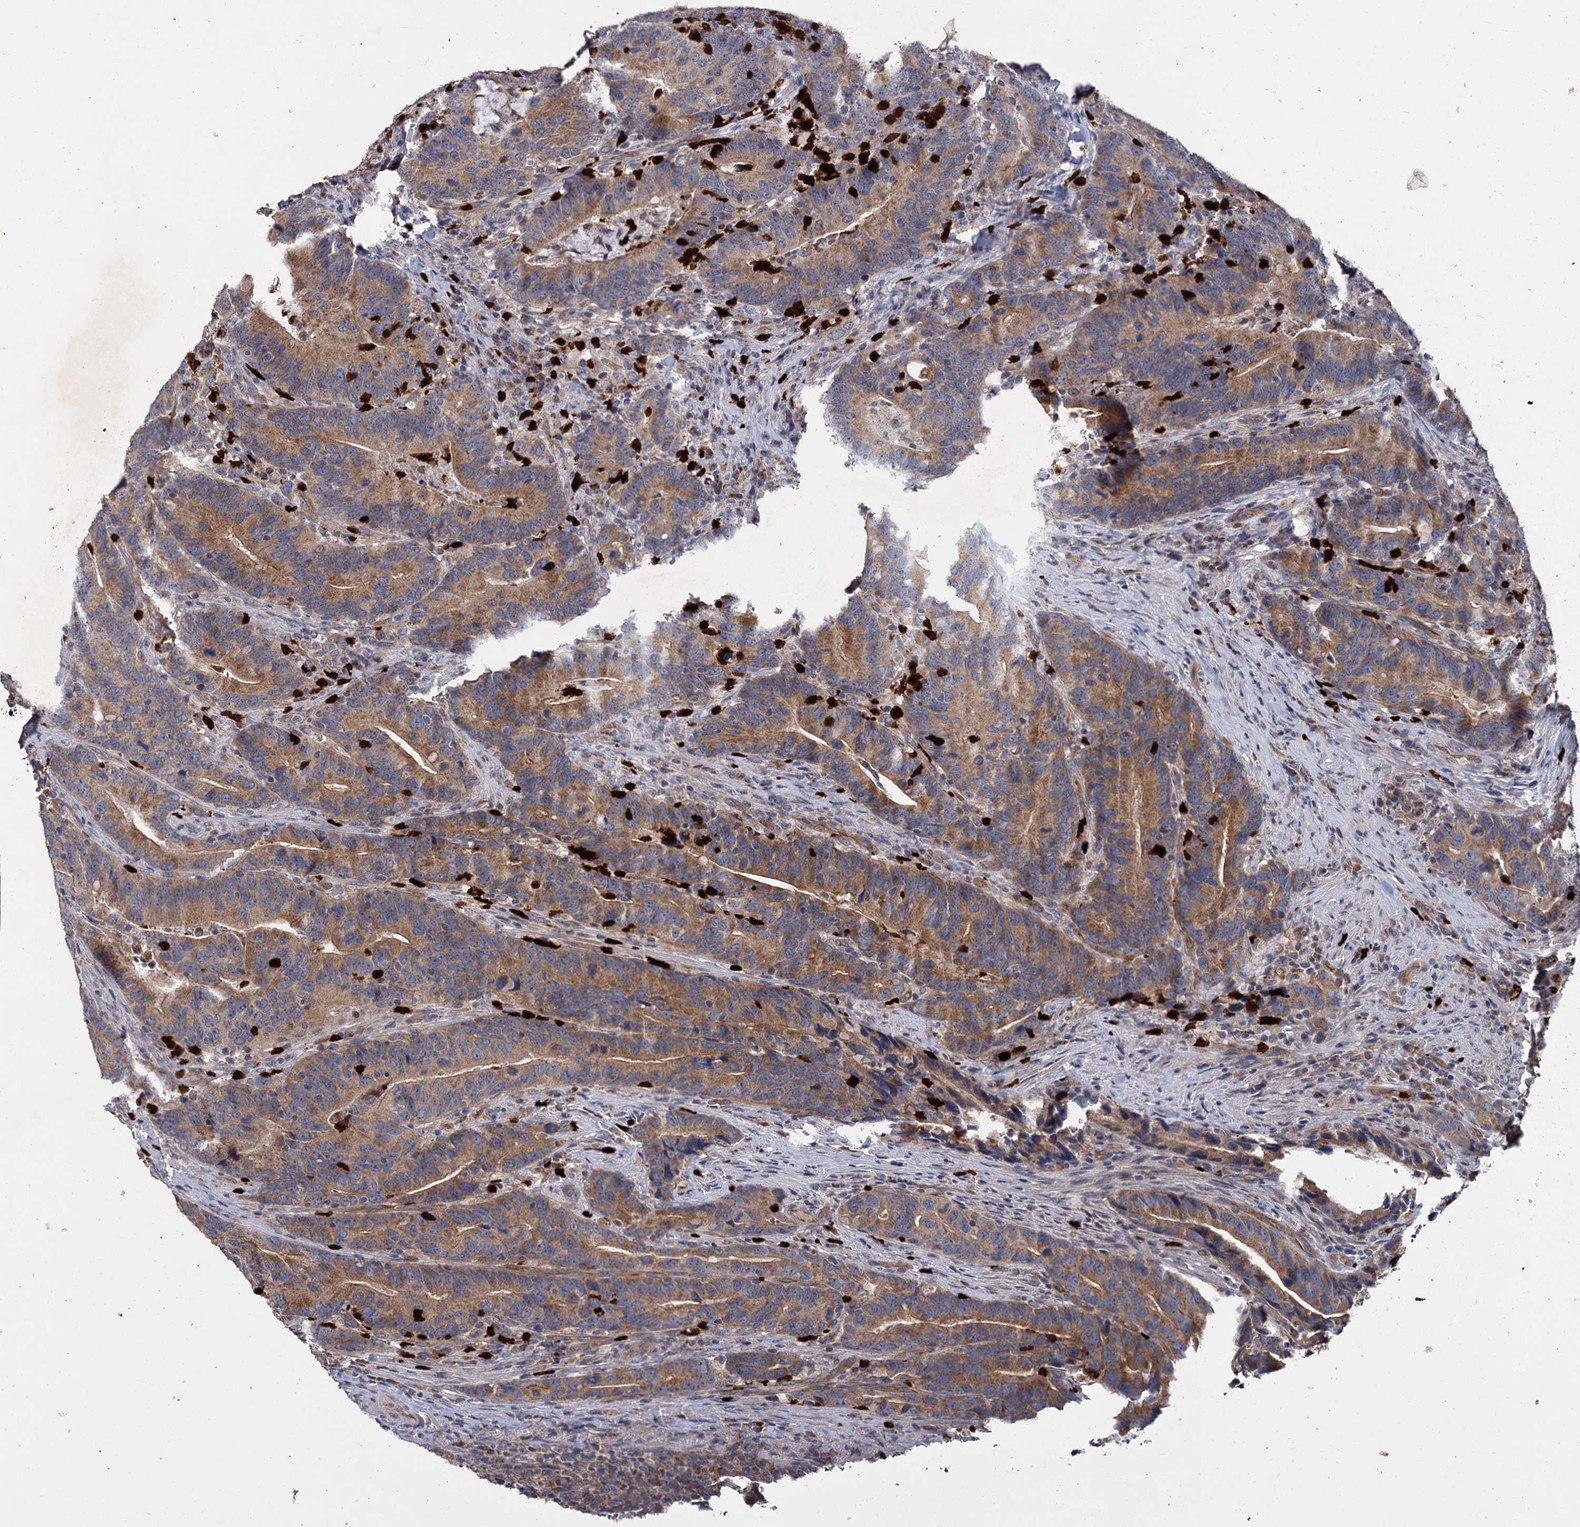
{"staining": {"intensity": "moderate", "quantity": ">75%", "location": "cytoplasmic/membranous"}, "tissue": "colorectal cancer", "cell_type": "Tumor cells", "image_type": "cancer", "snomed": [{"axis": "morphology", "description": "Adenocarcinoma, NOS"}, {"axis": "topography", "description": "Colon"}], "caption": "Approximately >75% of tumor cells in human colorectal adenocarcinoma show moderate cytoplasmic/membranous protein staining as visualized by brown immunohistochemical staining.", "gene": "DYNC2H1", "patient": {"sex": "female", "age": 66}}